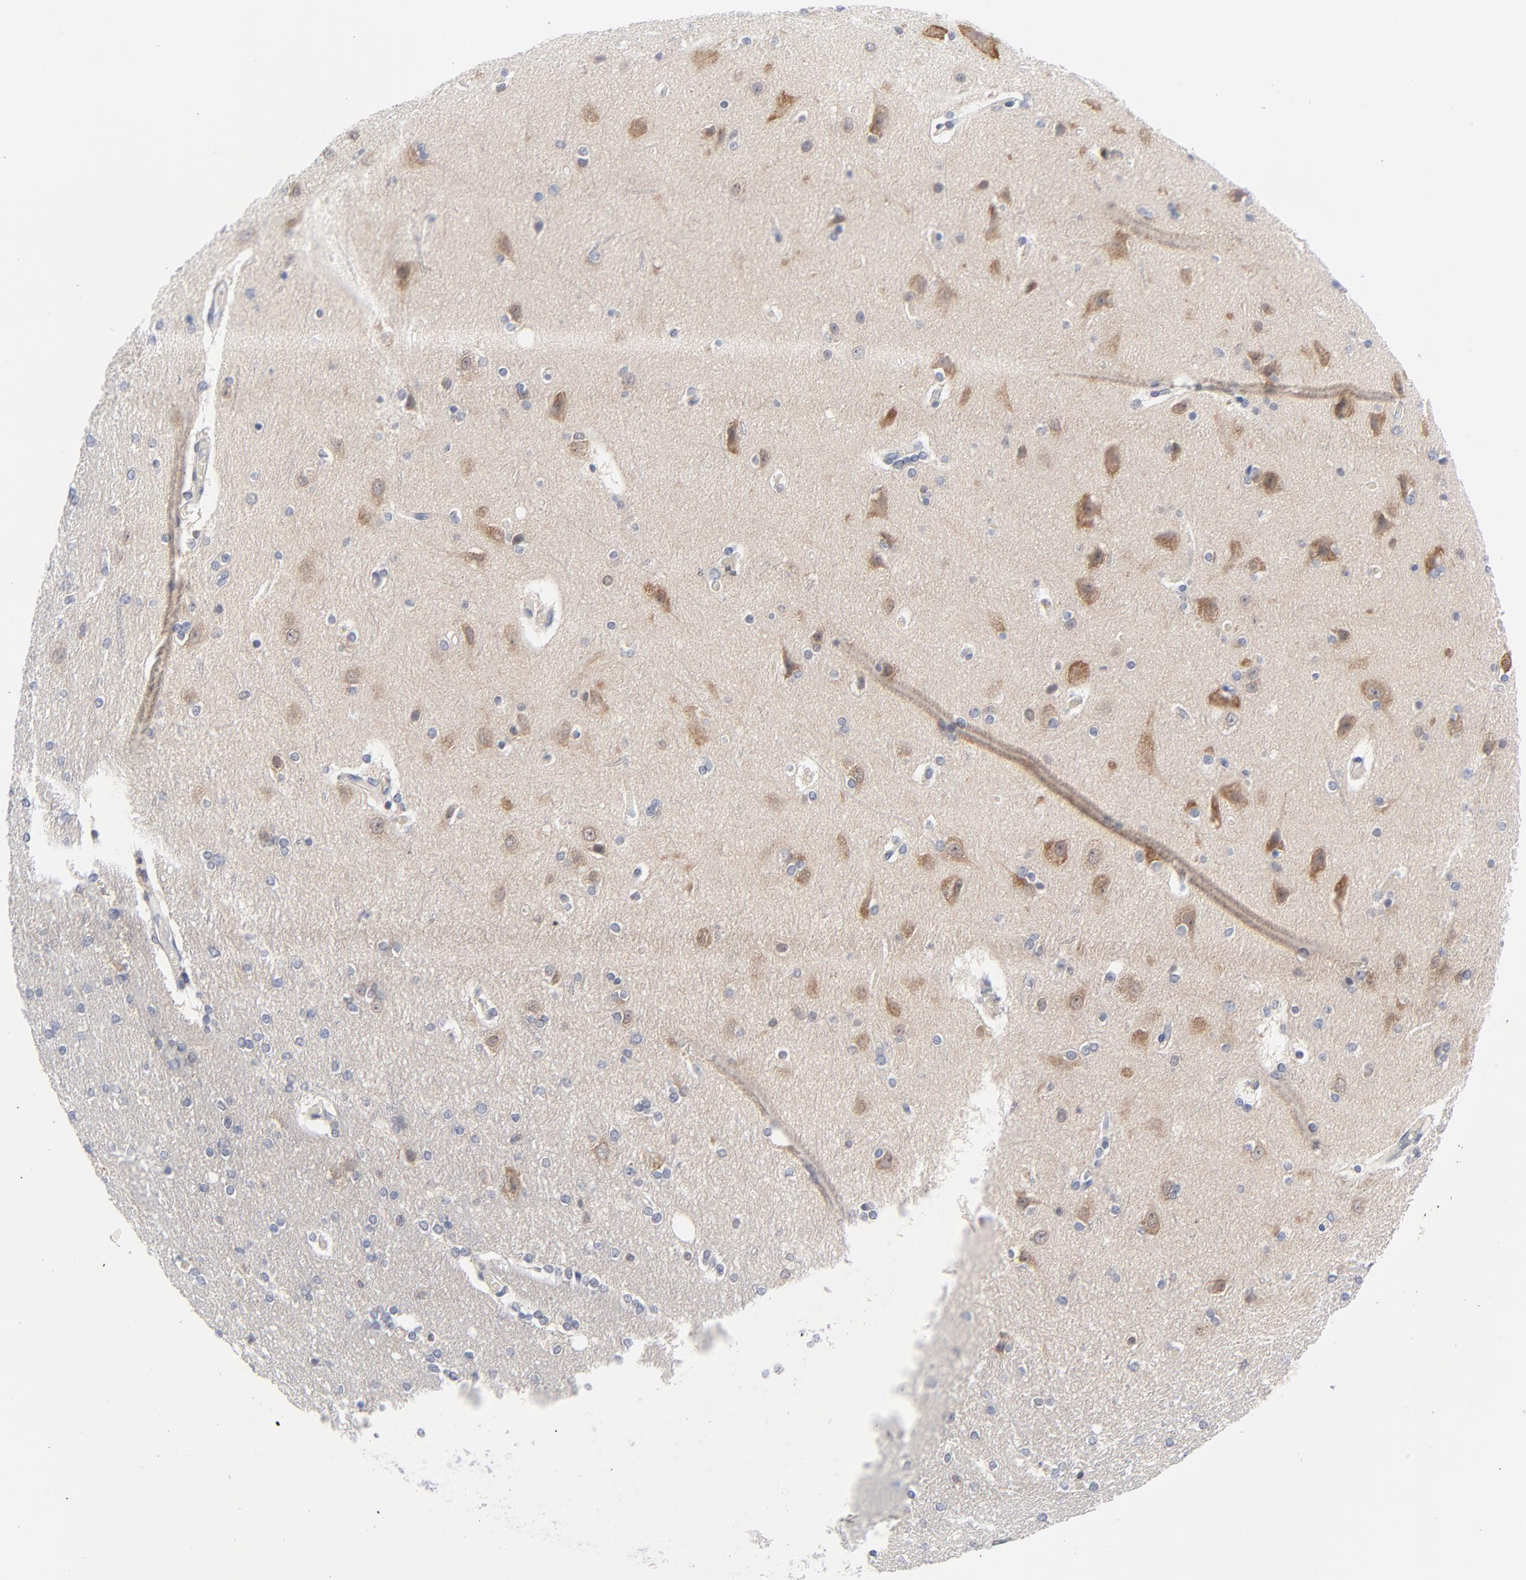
{"staining": {"intensity": "negative", "quantity": "none", "location": "none"}, "tissue": "cerebral cortex", "cell_type": "Endothelial cells", "image_type": "normal", "snomed": [{"axis": "morphology", "description": "Normal tissue, NOS"}, {"axis": "topography", "description": "Cerebral cortex"}], "caption": "Immunohistochemistry of benign human cerebral cortex exhibits no staining in endothelial cells.", "gene": "CAB39L", "patient": {"sex": "female", "age": 54}}